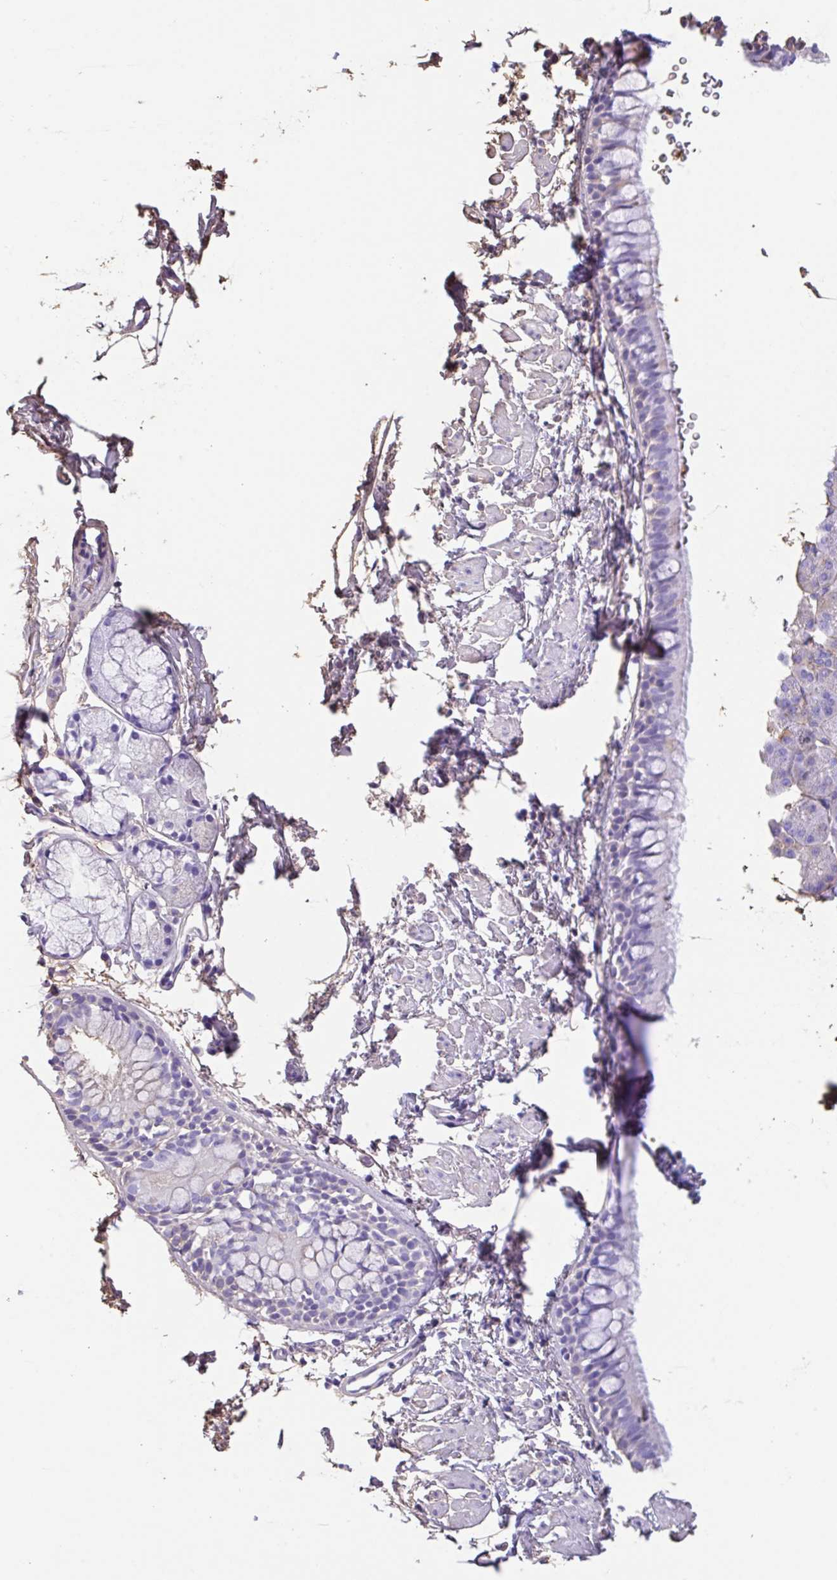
{"staining": {"intensity": "negative", "quantity": "none", "location": "none"}, "tissue": "bronchus", "cell_type": "Respiratory epithelial cells", "image_type": "normal", "snomed": [{"axis": "morphology", "description": "Normal tissue, NOS"}, {"axis": "topography", "description": "Lymph node"}, {"axis": "topography", "description": "Cartilage tissue"}, {"axis": "topography", "description": "Bronchus"}], "caption": "Immunohistochemical staining of unremarkable bronchus shows no significant positivity in respiratory epithelial cells.", "gene": "HOXC12", "patient": {"sex": "female", "age": 70}}